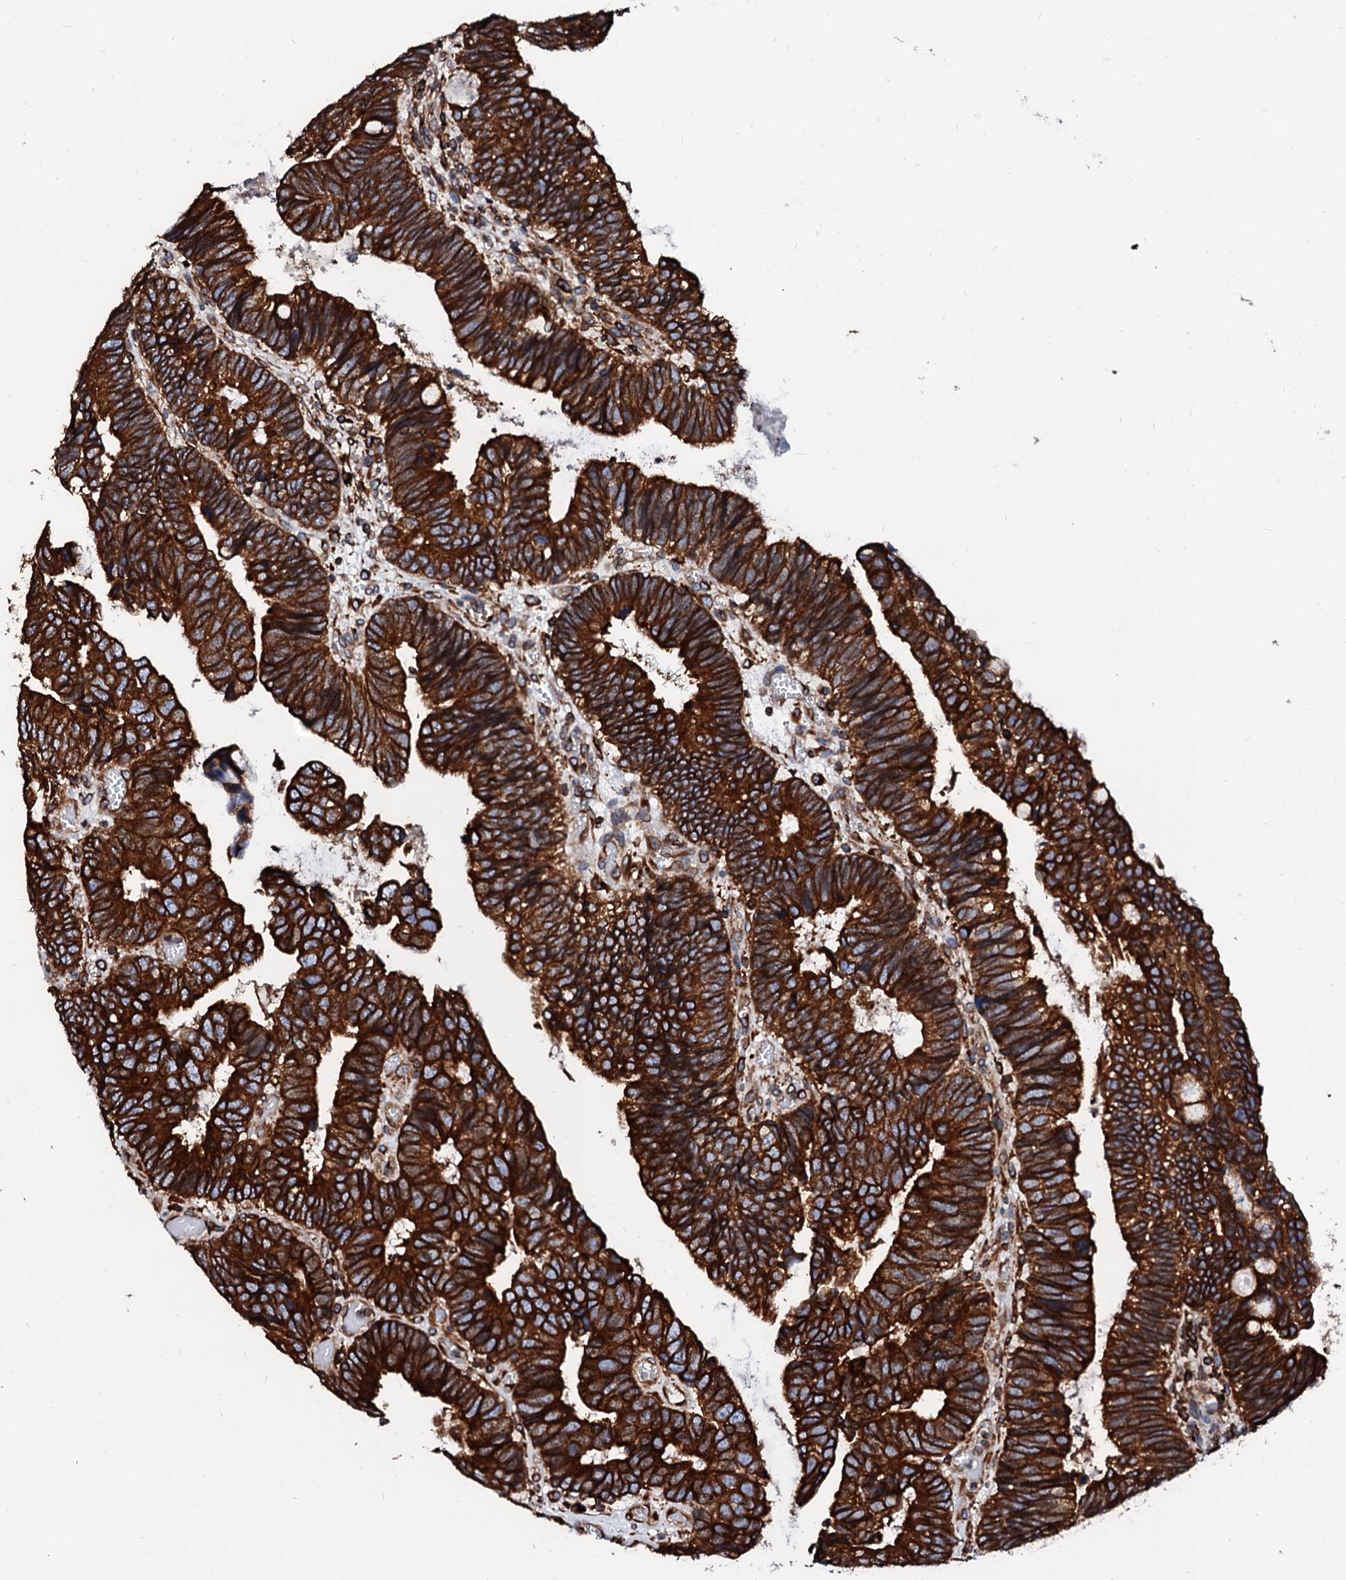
{"staining": {"intensity": "strong", "quantity": ">75%", "location": "cytoplasmic/membranous"}, "tissue": "colorectal cancer", "cell_type": "Tumor cells", "image_type": "cancer", "snomed": [{"axis": "morphology", "description": "Adenocarcinoma, NOS"}, {"axis": "topography", "description": "Colon"}], "caption": "Adenocarcinoma (colorectal) stained with DAB immunohistochemistry (IHC) demonstrates high levels of strong cytoplasmic/membranous positivity in approximately >75% of tumor cells.", "gene": "DERL1", "patient": {"sex": "female", "age": 67}}